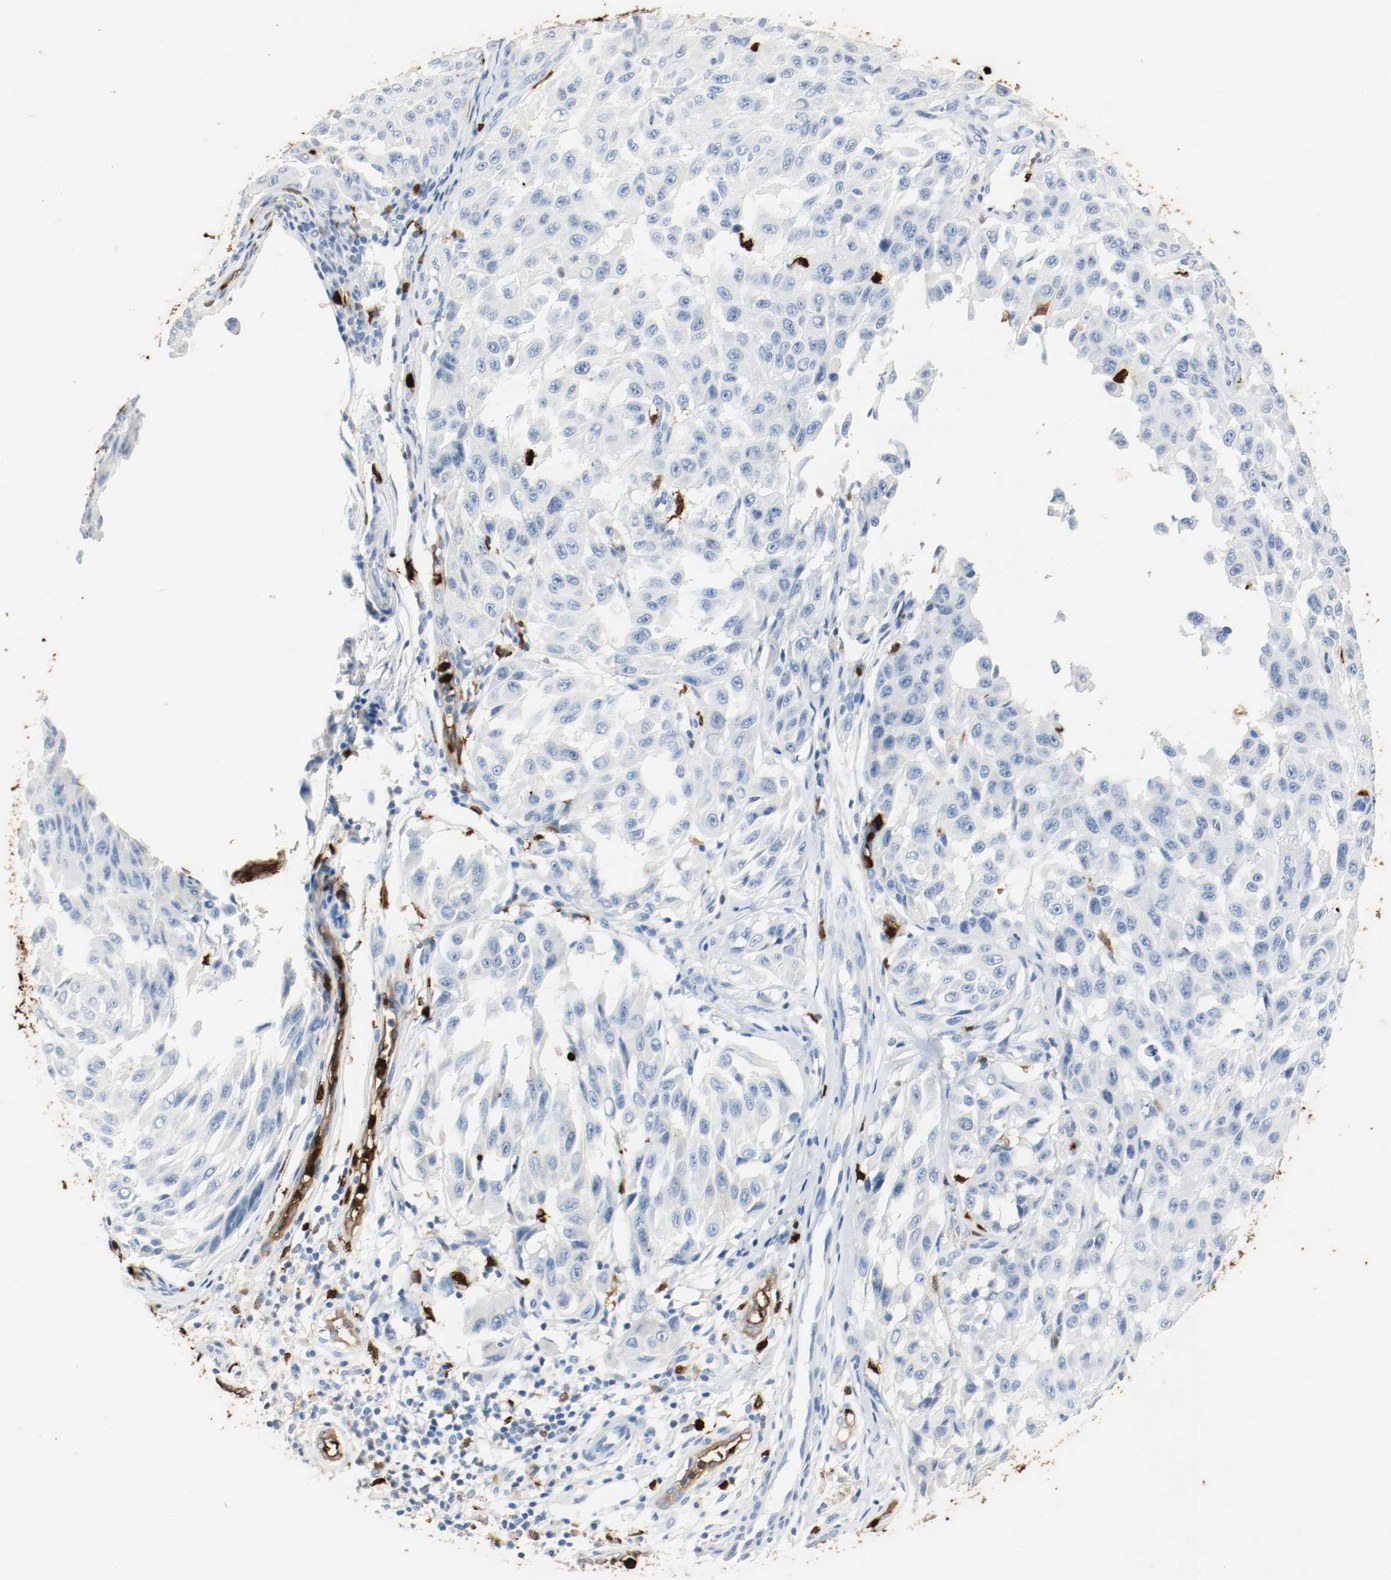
{"staining": {"intensity": "negative", "quantity": "none", "location": "none"}, "tissue": "melanoma", "cell_type": "Tumor cells", "image_type": "cancer", "snomed": [{"axis": "morphology", "description": "Malignant melanoma, NOS"}, {"axis": "topography", "description": "Skin"}], "caption": "Protein analysis of malignant melanoma shows no significant staining in tumor cells. (Brightfield microscopy of DAB (3,3'-diaminobenzidine) IHC at high magnification).", "gene": "S100A9", "patient": {"sex": "male", "age": 30}}